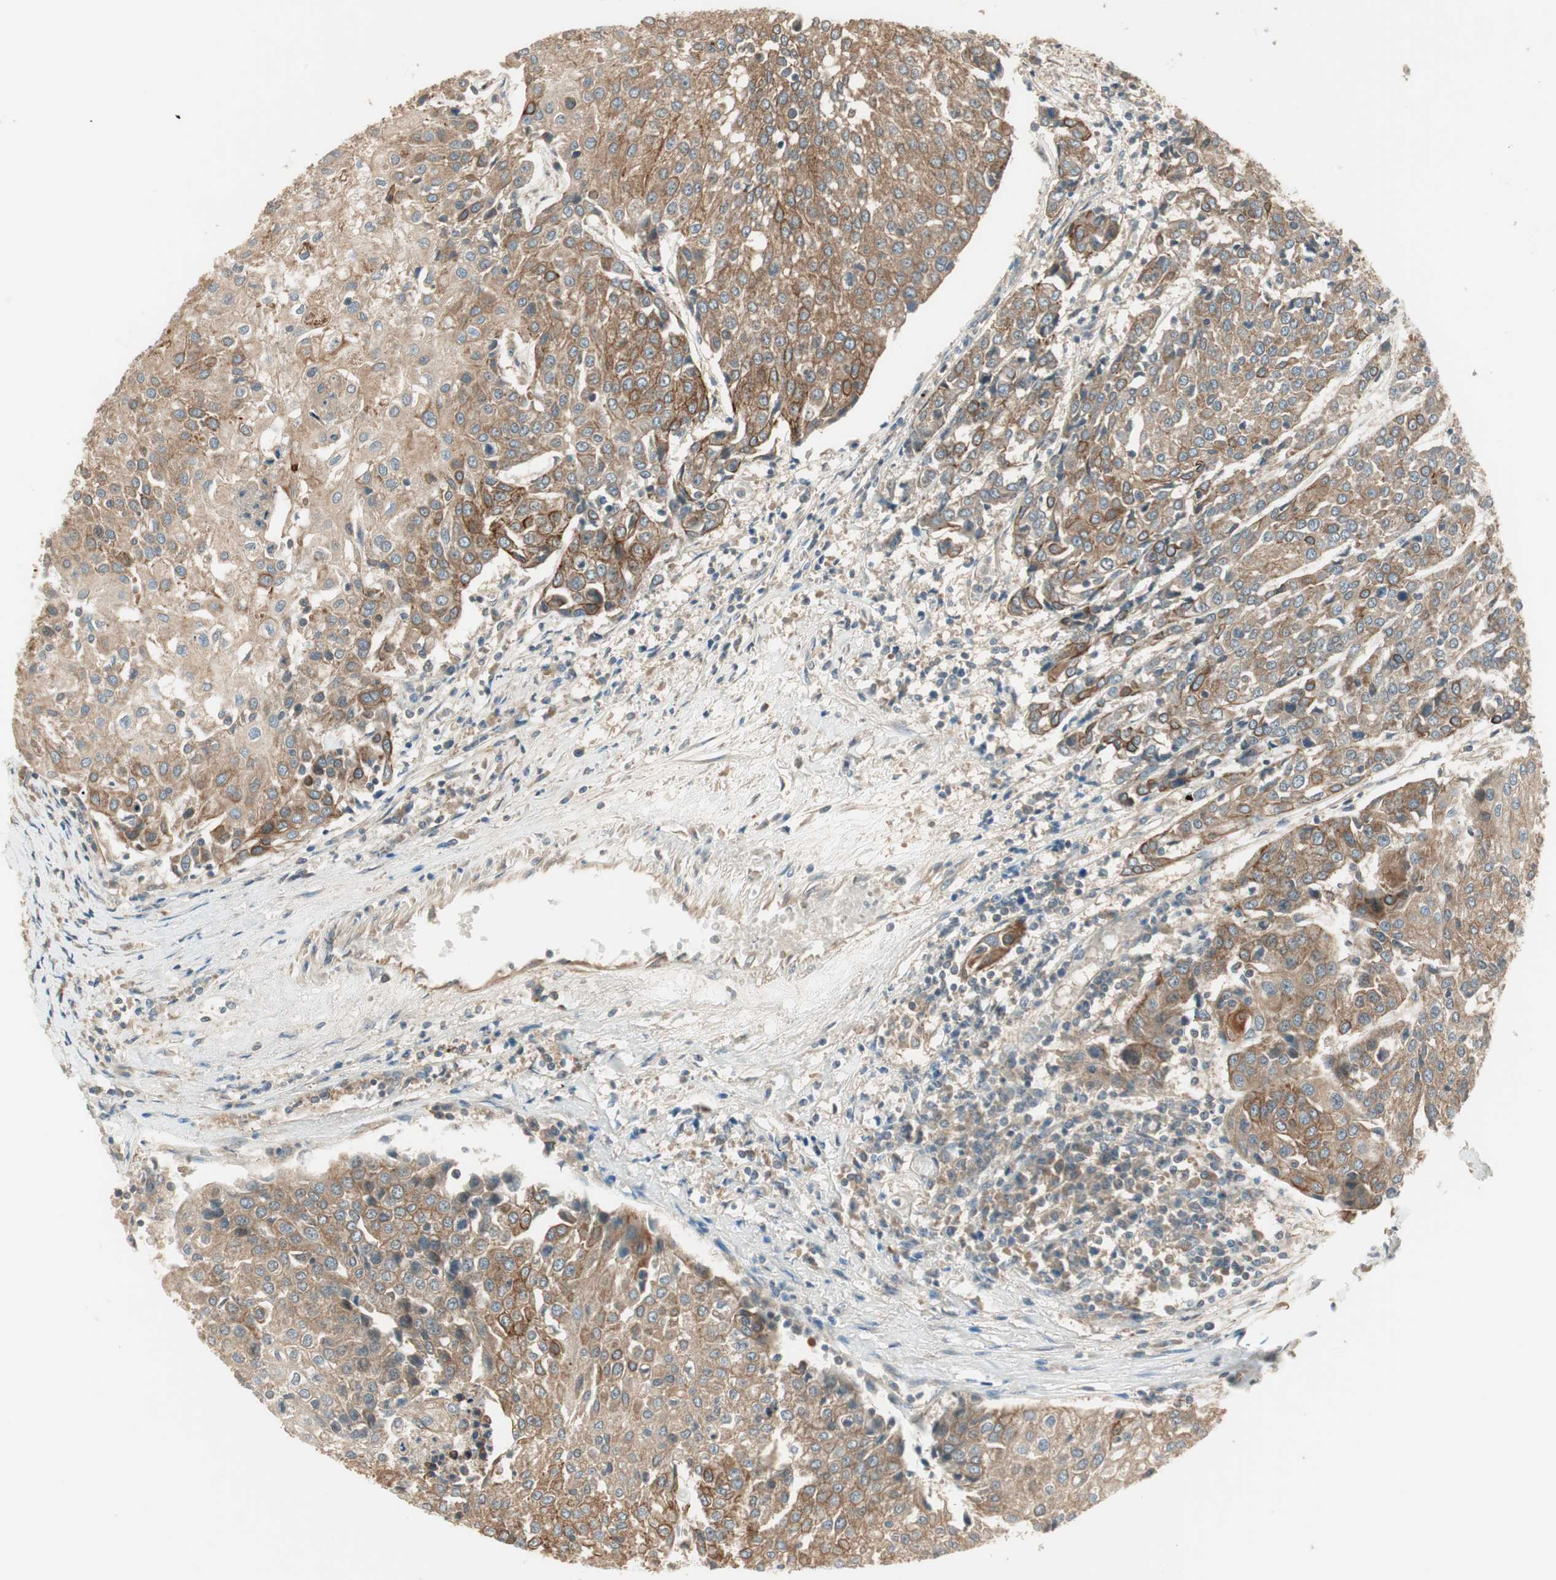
{"staining": {"intensity": "moderate", "quantity": ">75%", "location": "cytoplasmic/membranous"}, "tissue": "urothelial cancer", "cell_type": "Tumor cells", "image_type": "cancer", "snomed": [{"axis": "morphology", "description": "Urothelial carcinoma, High grade"}, {"axis": "topography", "description": "Urinary bladder"}], "caption": "High-magnification brightfield microscopy of urothelial cancer stained with DAB (brown) and counterstained with hematoxylin (blue). tumor cells exhibit moderate cytoplasmic/membranous expression is identified in about>75% of cells. Immunohistochemistry (ihc) stains the protein in brown and the nuclei are stained blue.", "gene": "PFDN5", "patient": {"sex": "female", "age": 85}}